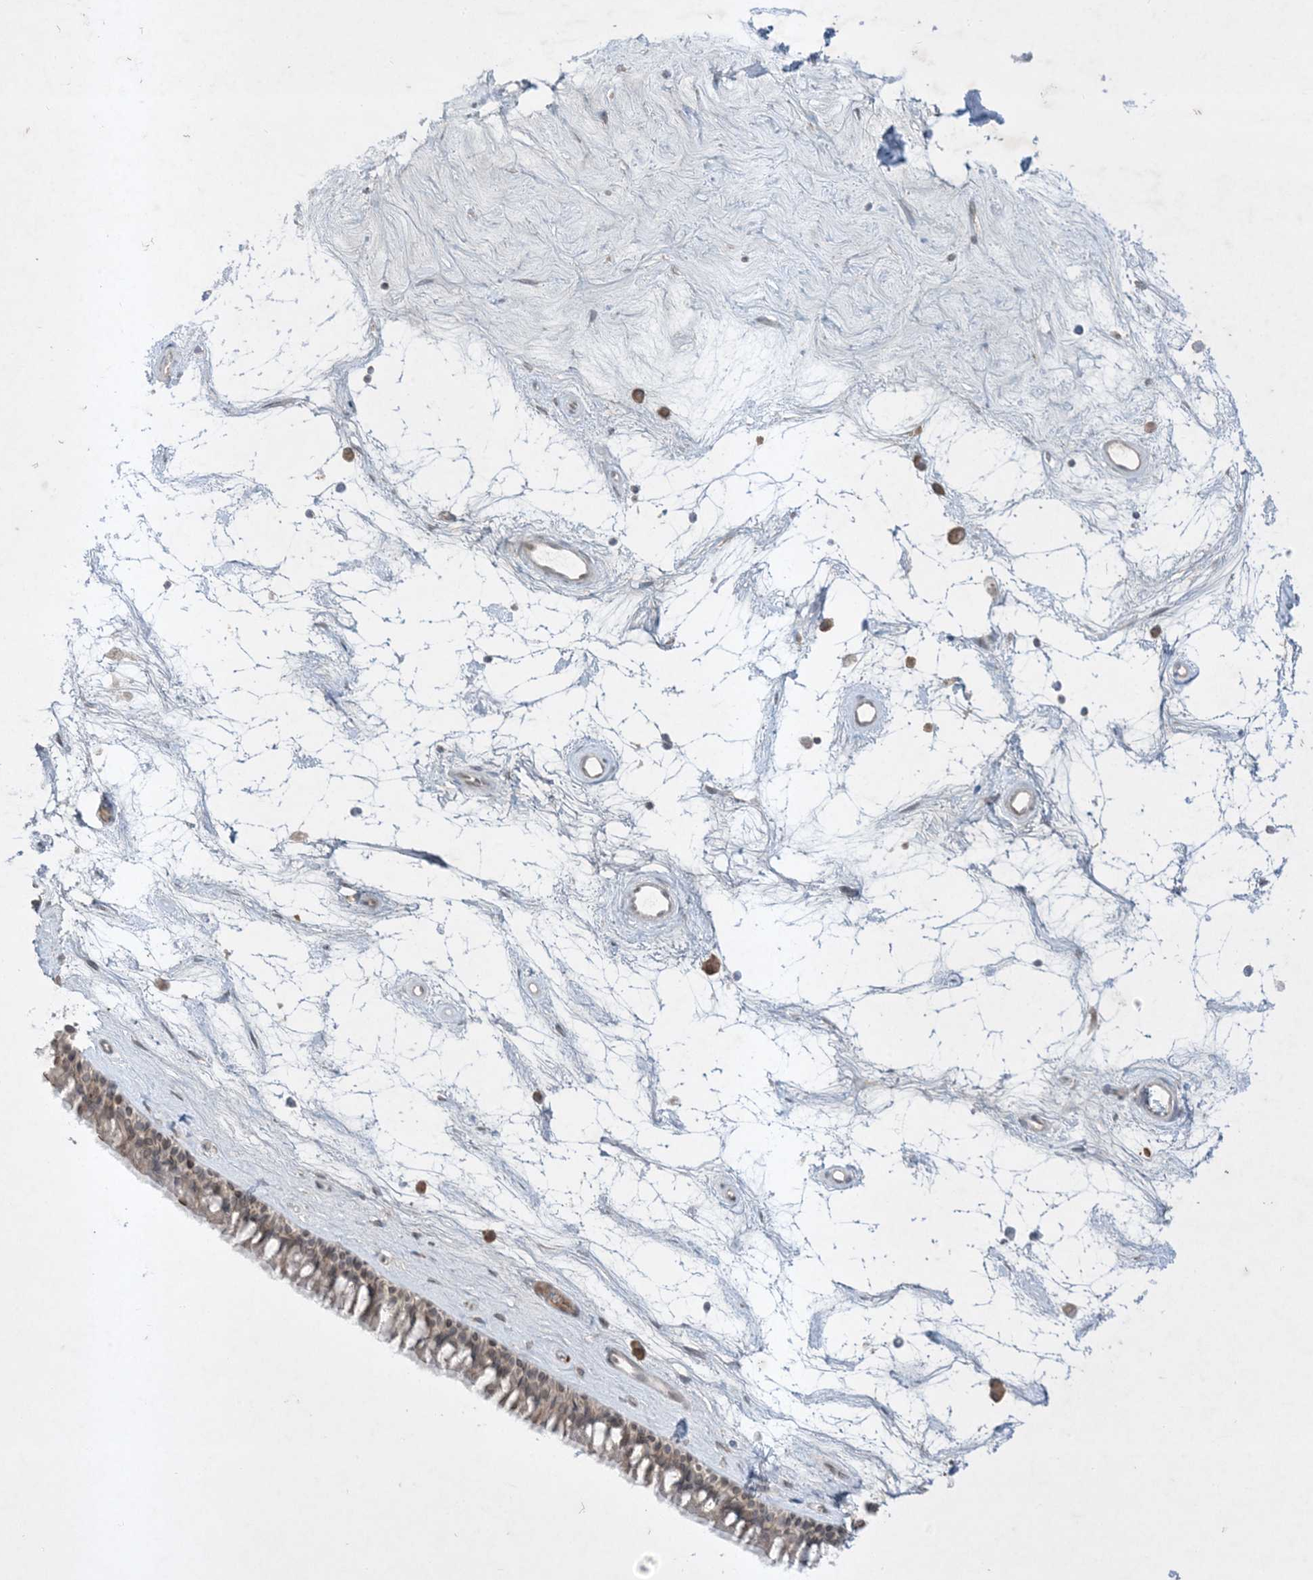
{"staining": {"intensity": "weak", "quantity": "25%-75%", "location": "cytoplasmic/membranous"}, "tissue": "nasopharynx", "cell_type": "Respiratory epithelial cells", "image_type": "normal", "snomed": [{"axis": "morphology", "description": "Normal tissue, NOS"}, {"axis": "topography", "description": "Nasopharynx"}], "caption": "DAB (3,3'-diaminobenzidine) immunohistochemical staining of normal human nasopharynx reveals weak cytoplasmic/membranous protein positivity in about 25%-75% of respiratory epithelial cells.", "gene": "FNDC1", "patient": {"sex": "male", "age": 64}}